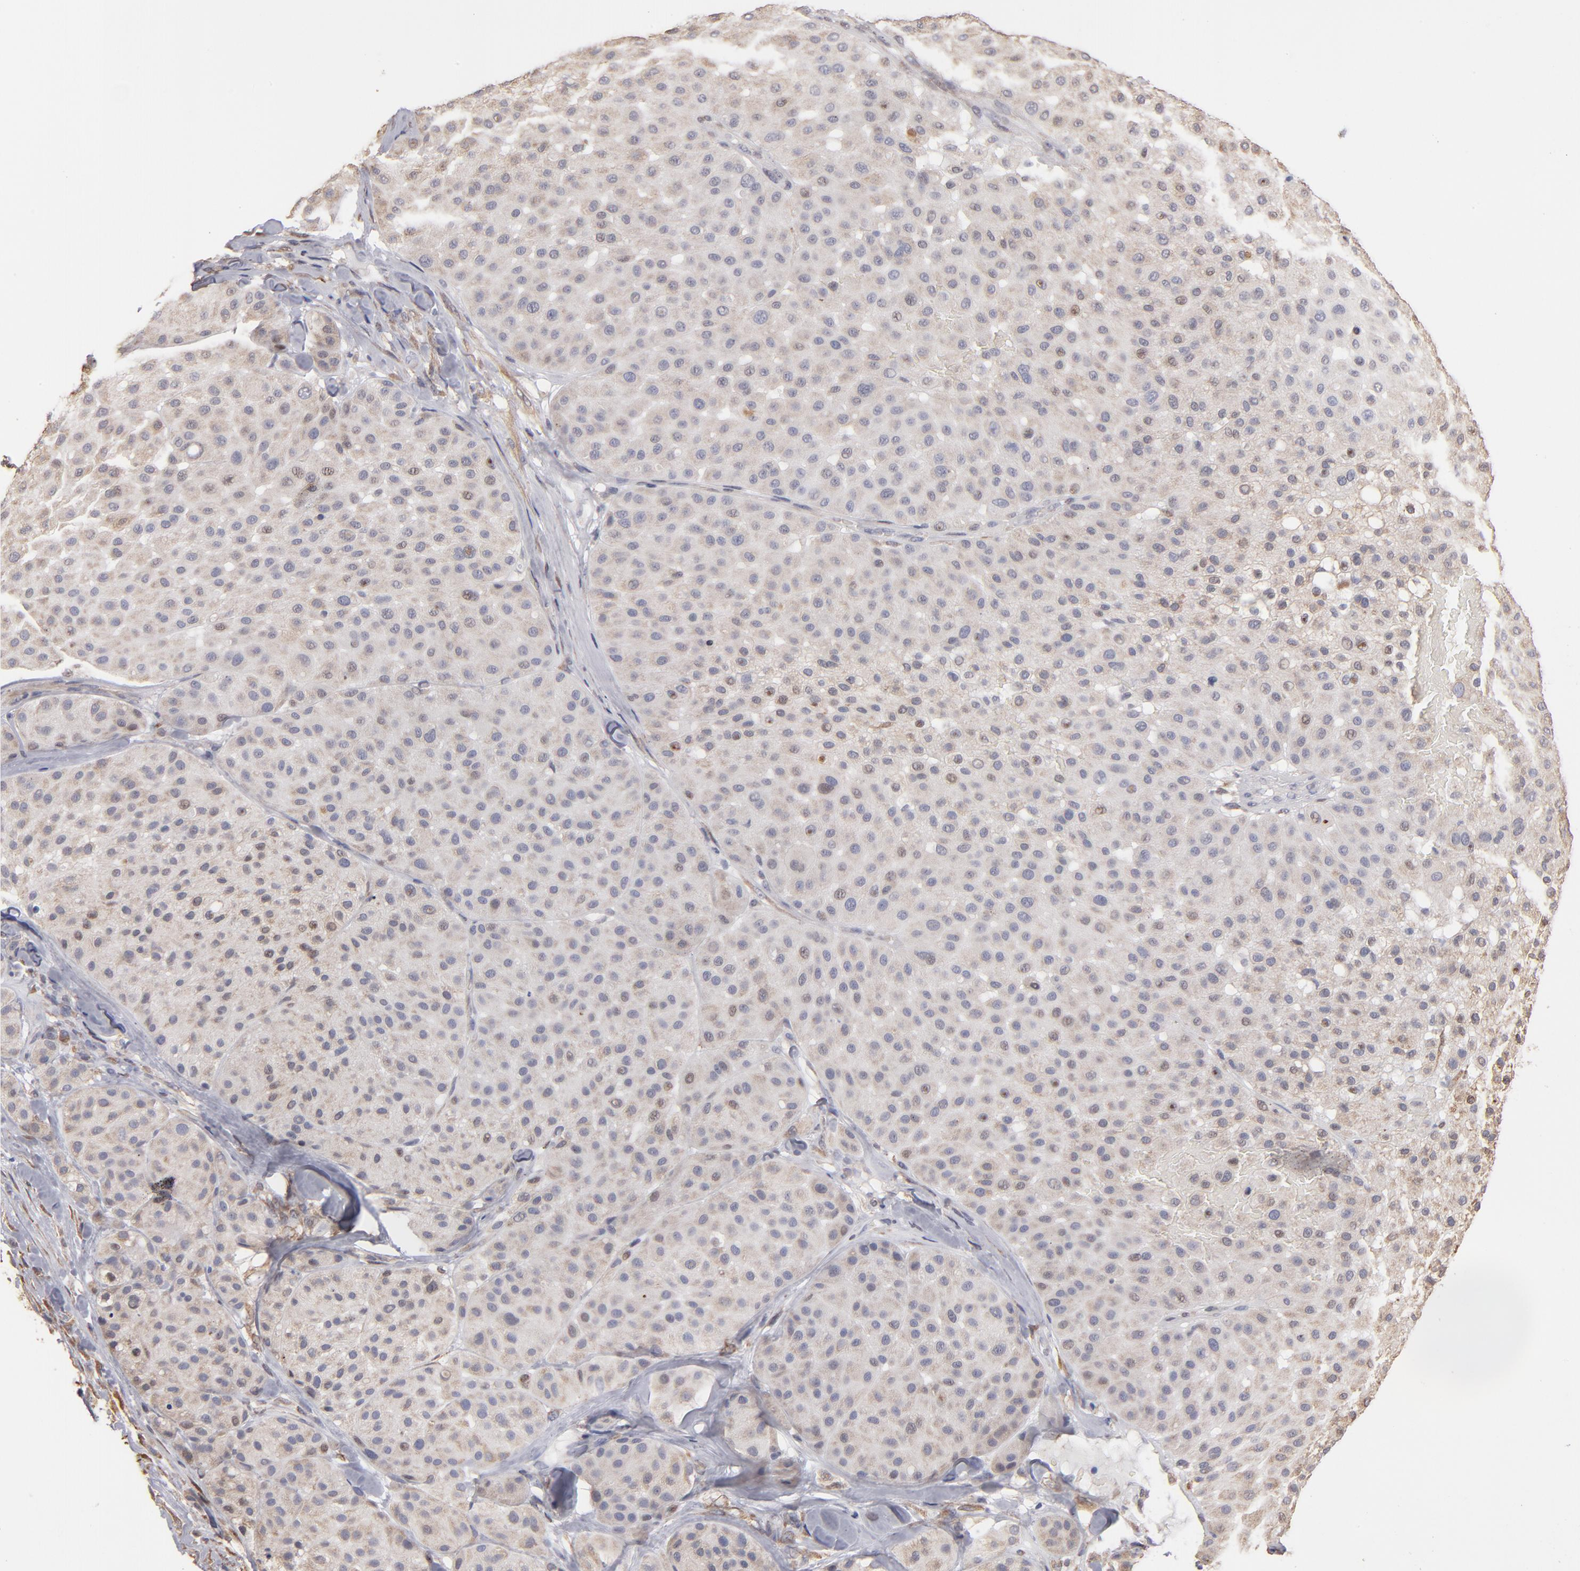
{"staining": {"intensity": "weak", "quantity": ">75%", "location": "cytoplasmic/membranous"}, "tissue": "melanoma", "cell_type": "Tumor cells", "image_type": "cancer", "snomed": [{"axis": "morphology", "description": "Normal tissue, NOS"}, {"axis": "morphology", "description": "Malignant melanoma, Metastatic site"}, {"axis": "topography", "description": "Skin"}], "caption": "Immunohistochemistry (DAB (3,3'-diaminobenzidine)) staining of melanoma reveals weak cytoplasmic/membranous protein staining in approximately >75% of tumor cells. The protein of interest is stained brown, and the nuclei are stained in blue (DAB (3,3'-diaminobenzidine) IHC with brightfield microscopy, high magnification).", "gene": "PGRMC1", "patient": {"sex": "male", "age": 41}}